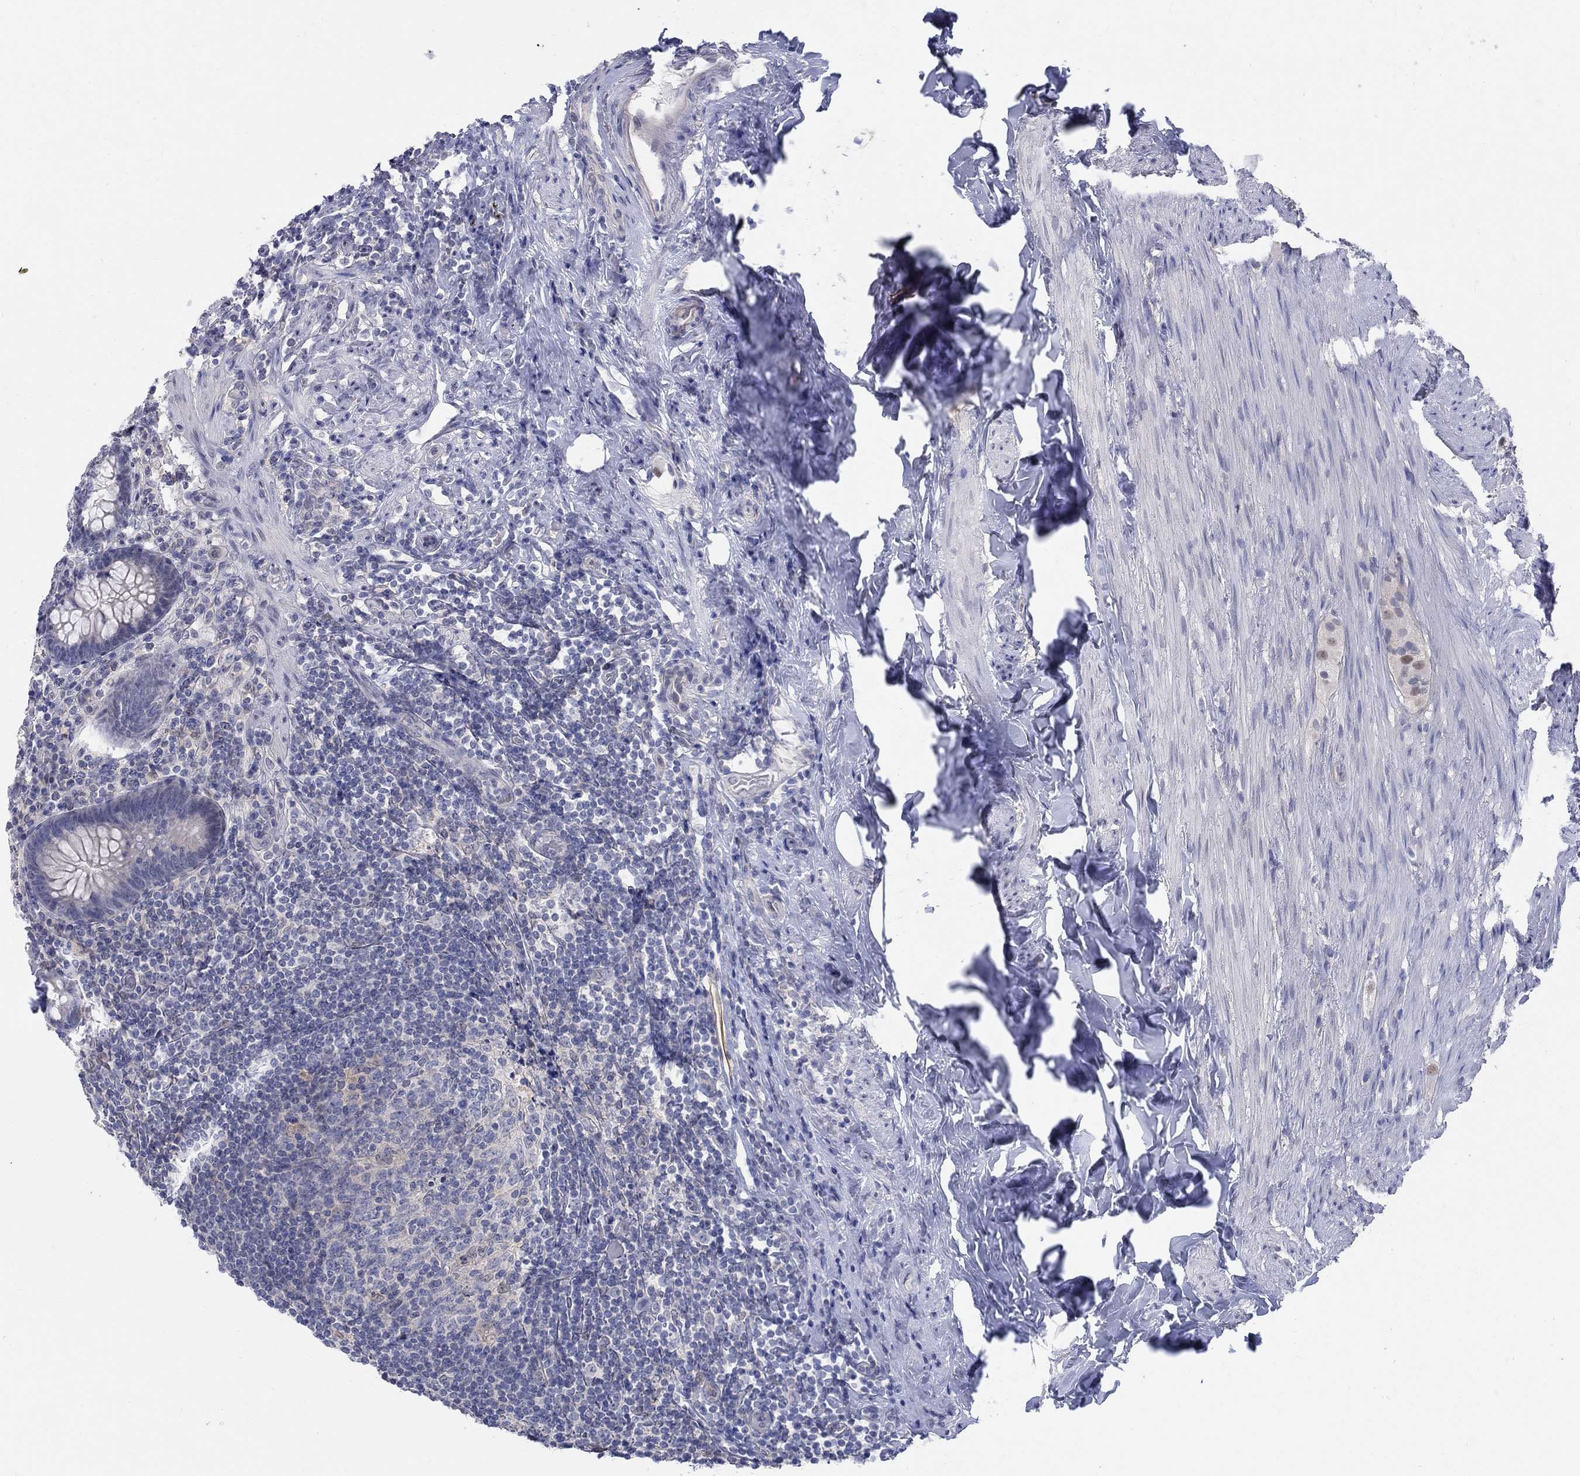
{"staining": {"intensity": "negative", "quantity": "none", "location": "none"}, "tissue": "appendix", "cell_type": "Glandular cells", "image_type": "normal", "snomed": [{"axis": "morphology", "description": "Normal tissue, NOS"}, {"axis": "topography", "description": "Appendix"}], "caption": "Immunohistochemistry micrograph of unremarkable human appendix stained for a protein (brown), which exhibits no expression in glandular cells.", "gene": "EGFLAM", "patient": {"sex": "male", "age": 47}}